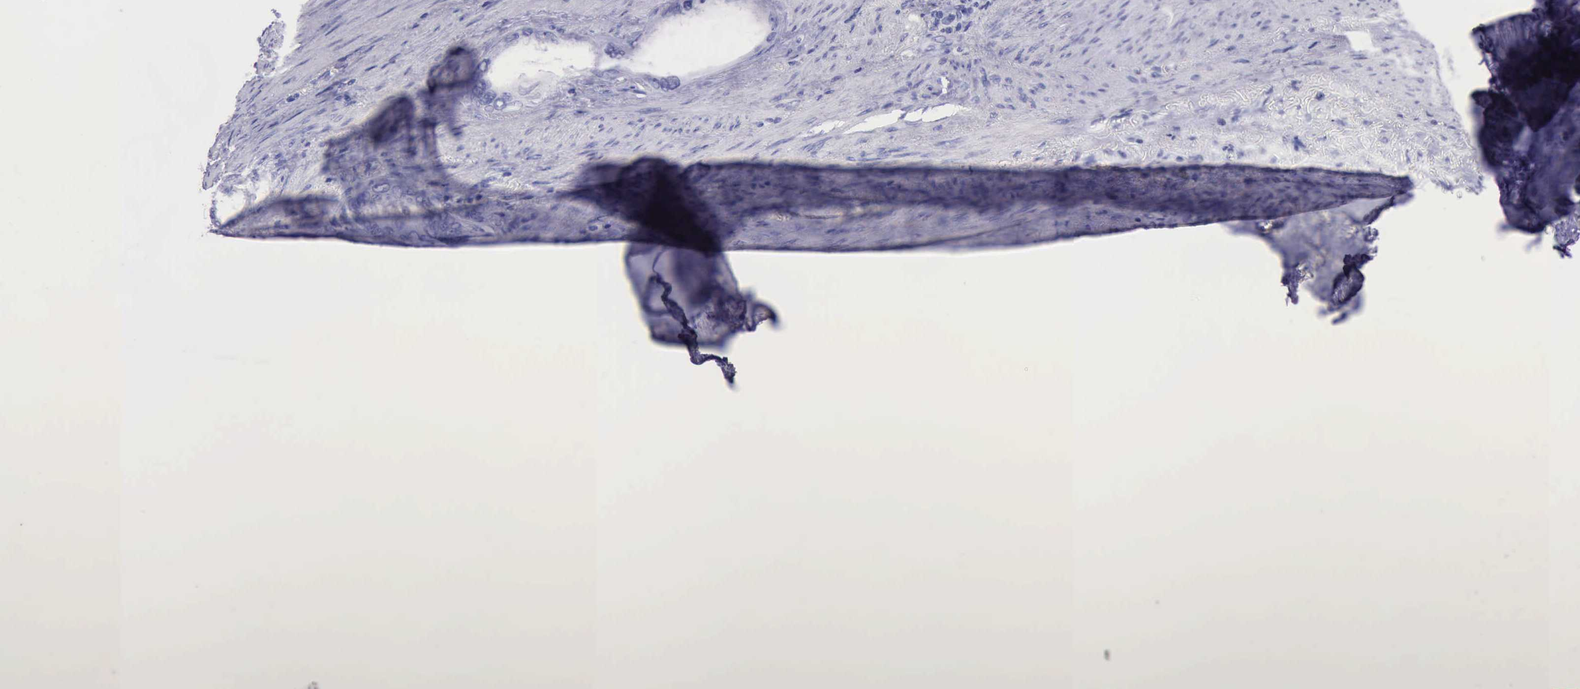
{"staining": {"intensity": "negative", "quantity": "none", "location": "none"}, "tissue": "stomach cancer", "cell_type": "Tumor cells", "image_type": "cancer", "snomed": [{"axis": "morphology", "description": "Adenocarcinoma, NOS"}, {"axis": "topography", "description": "Stomach"}], "caption": "Tumor cells are negative for protein expression in human stomach adenocarcinoma. (DAB (3,3'-diaminobenzidine) IHC visualized using brightfield microscopy, high magnification).", "gene": "LRFN5", "patient": {"sex": "male", "age": 78}}